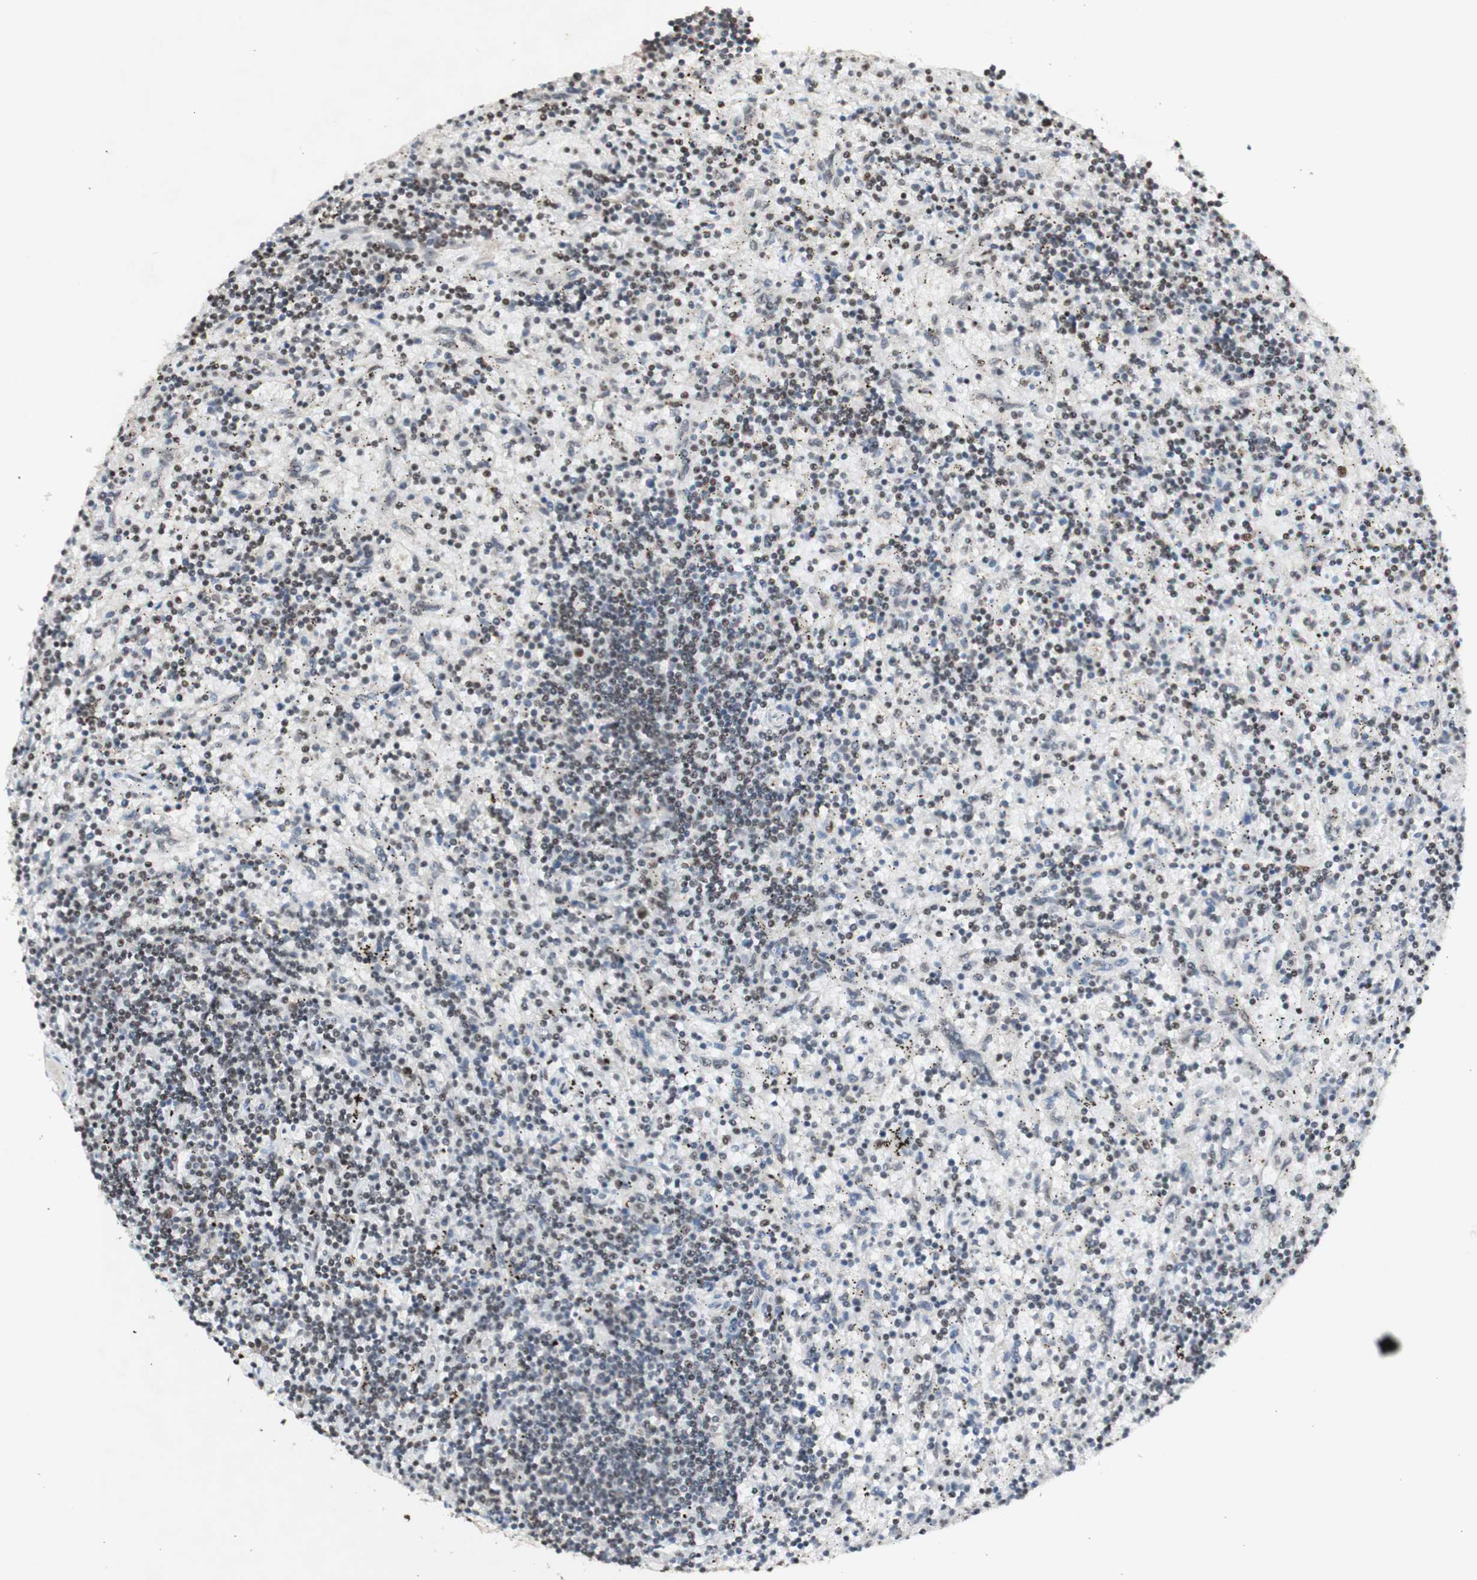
{"staining": {"intensity": "moderate", "quantity": "<25%", "location": "nuclear"}, "tissue": "lymphoma", "cell_type": "Tumor cells", "image_type": "cancer", "snomed": [{"axis": "morphology", "description": "Malignant lymphoma, non-Hodgkin's type, Low grade"}, {"axis": "topography", "description": "Spleen"}], "caption": "Immunohistochemical staining of malignant lymphoma, non-Hodgkin's type (low-grade) displays low levels of moderate nuclear staining in about <25% of tumor cells.", "gene": "SNRPB", "patient": {"sex": "male", "age": 76}}